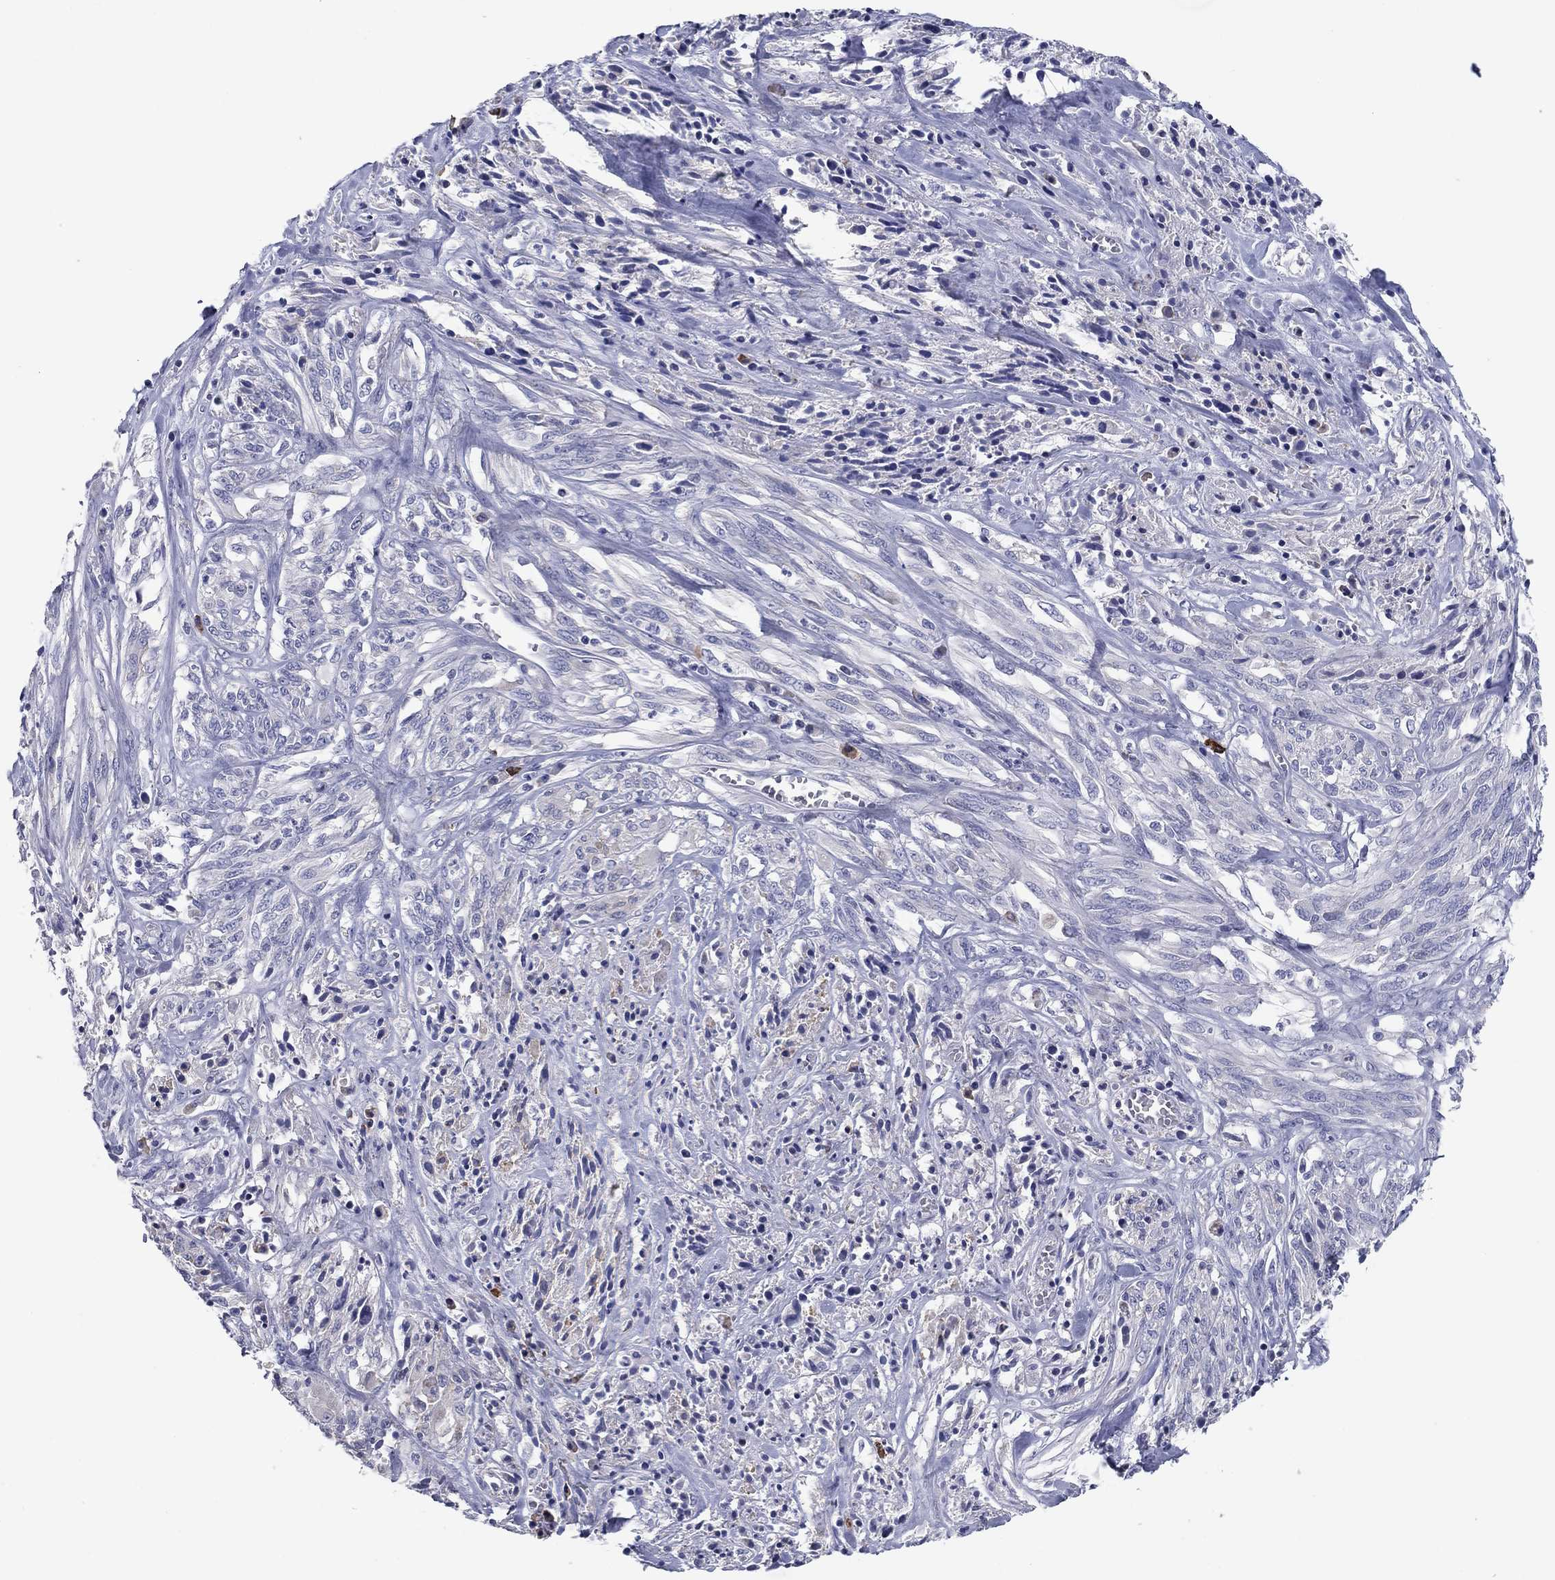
{"staining": {"intensity": "negative", "quantity": "none", "location": "none"}, "tissue": "melanoma", "cell_type": "Tumor cells", "image_type": "cancer", "snomed": [{"axis": "morphology", "description": "Malignant melanoma, NOS"}, {"axis": "topography", "description": "Skin"}], "caption": "Human malignant melanoma stained for a protein using IHC demonstrates no positivity in tumor cells.", "gene": "GRK7", "patient": {"sex": "female", "age": 91}}